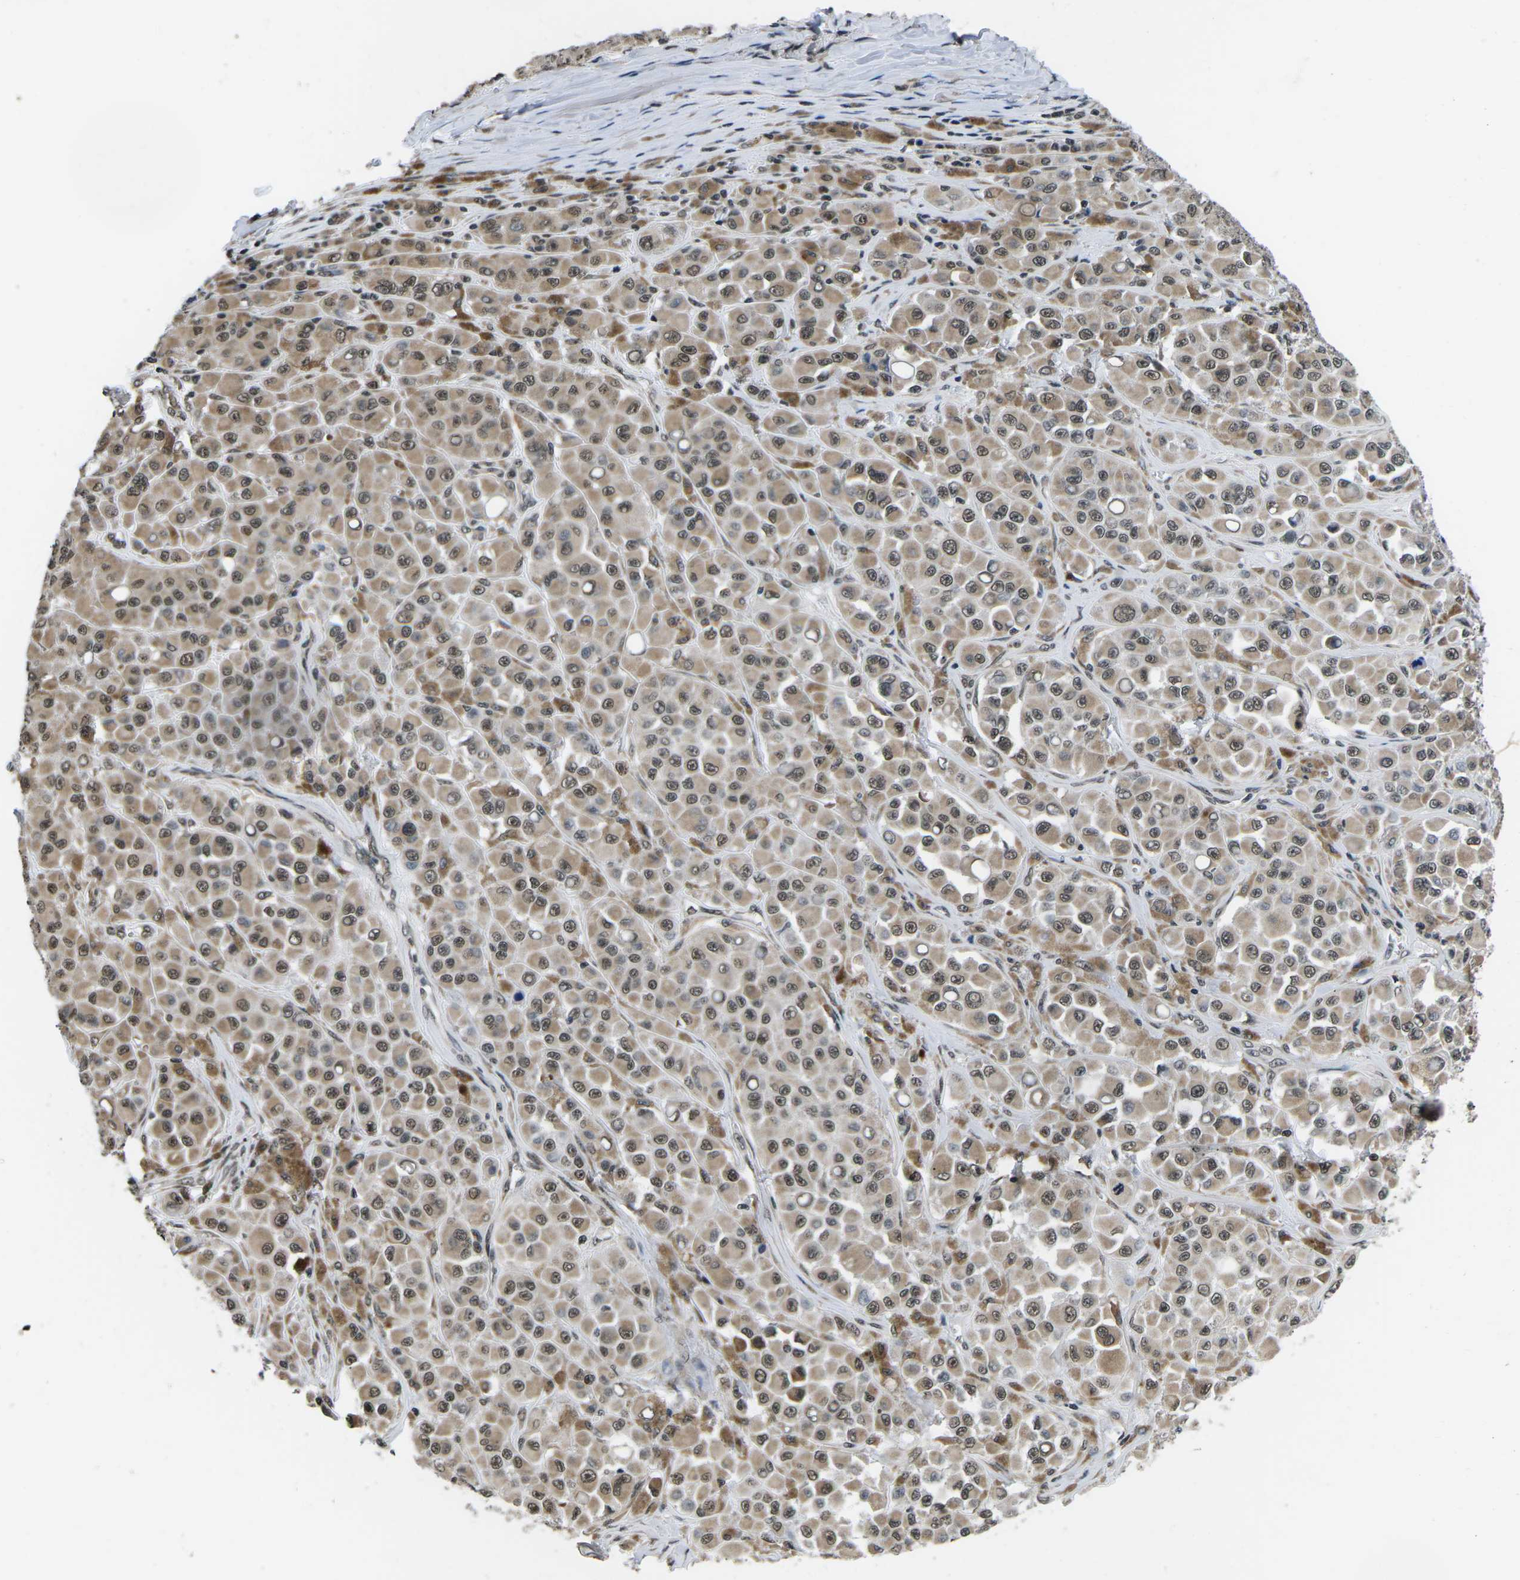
{"staining": {"intensity": "moderate", "quantity": ">75%", "location": "cytoplasmic/membranous,nuclear"}, "tissue": "melanoma", "cell_type": "Tumor cells", "image_type": "cancer", "snomed": [{"axis": "morphology", "description": "Malignant melanoma, NOS"}, {"axis": "topography", "description": "Skin"}], "caption": "About >75% of tumor cells in malignant melanoma display moderate cytoplasmic/membranous and nuclear protein expression as visualized by brown immunohistochemical staining.", "gene": "CCNE1", "patient": {"sex": "male", "age": 84}}